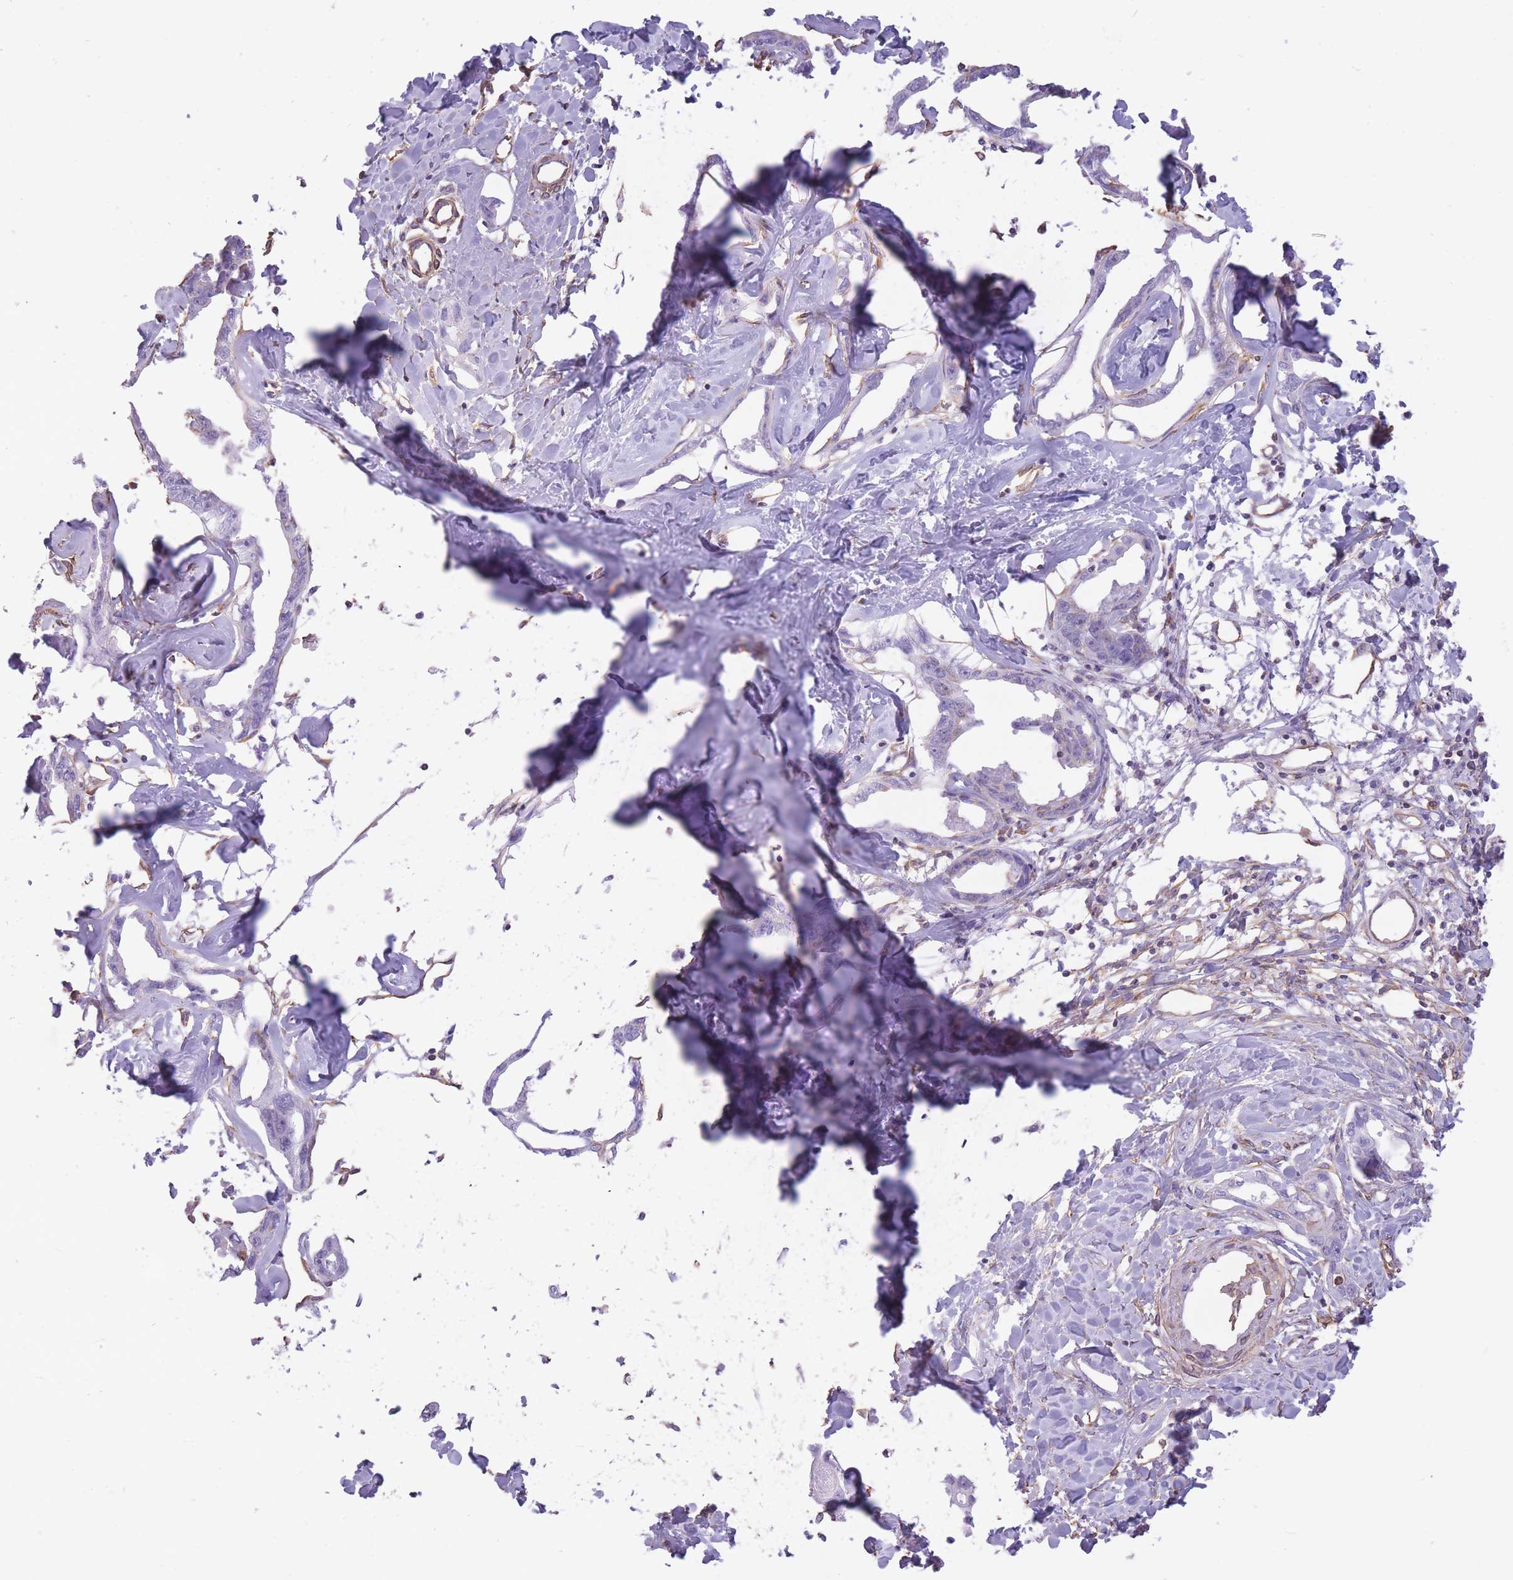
{"staining": {"intensity": "negative", "quantity": "none", "location": "none"}, "tissue": "liver cancer", "cell_type": "Tumor cells", "image_type": "cancer", "snomed": [{"axis": "morphology", "description": "Cholangiocarcinoma"}, {"axis": "topography", "description": "Liver"}], "caption": "High magnification brightfield microscopy of liver cancer stained with DAB (brown) and counterstained with hematoxylin (blue): tumor cells show no significant positivity.", "gene": "ADD1", "patient": {"sex": "male", "age": 59}}